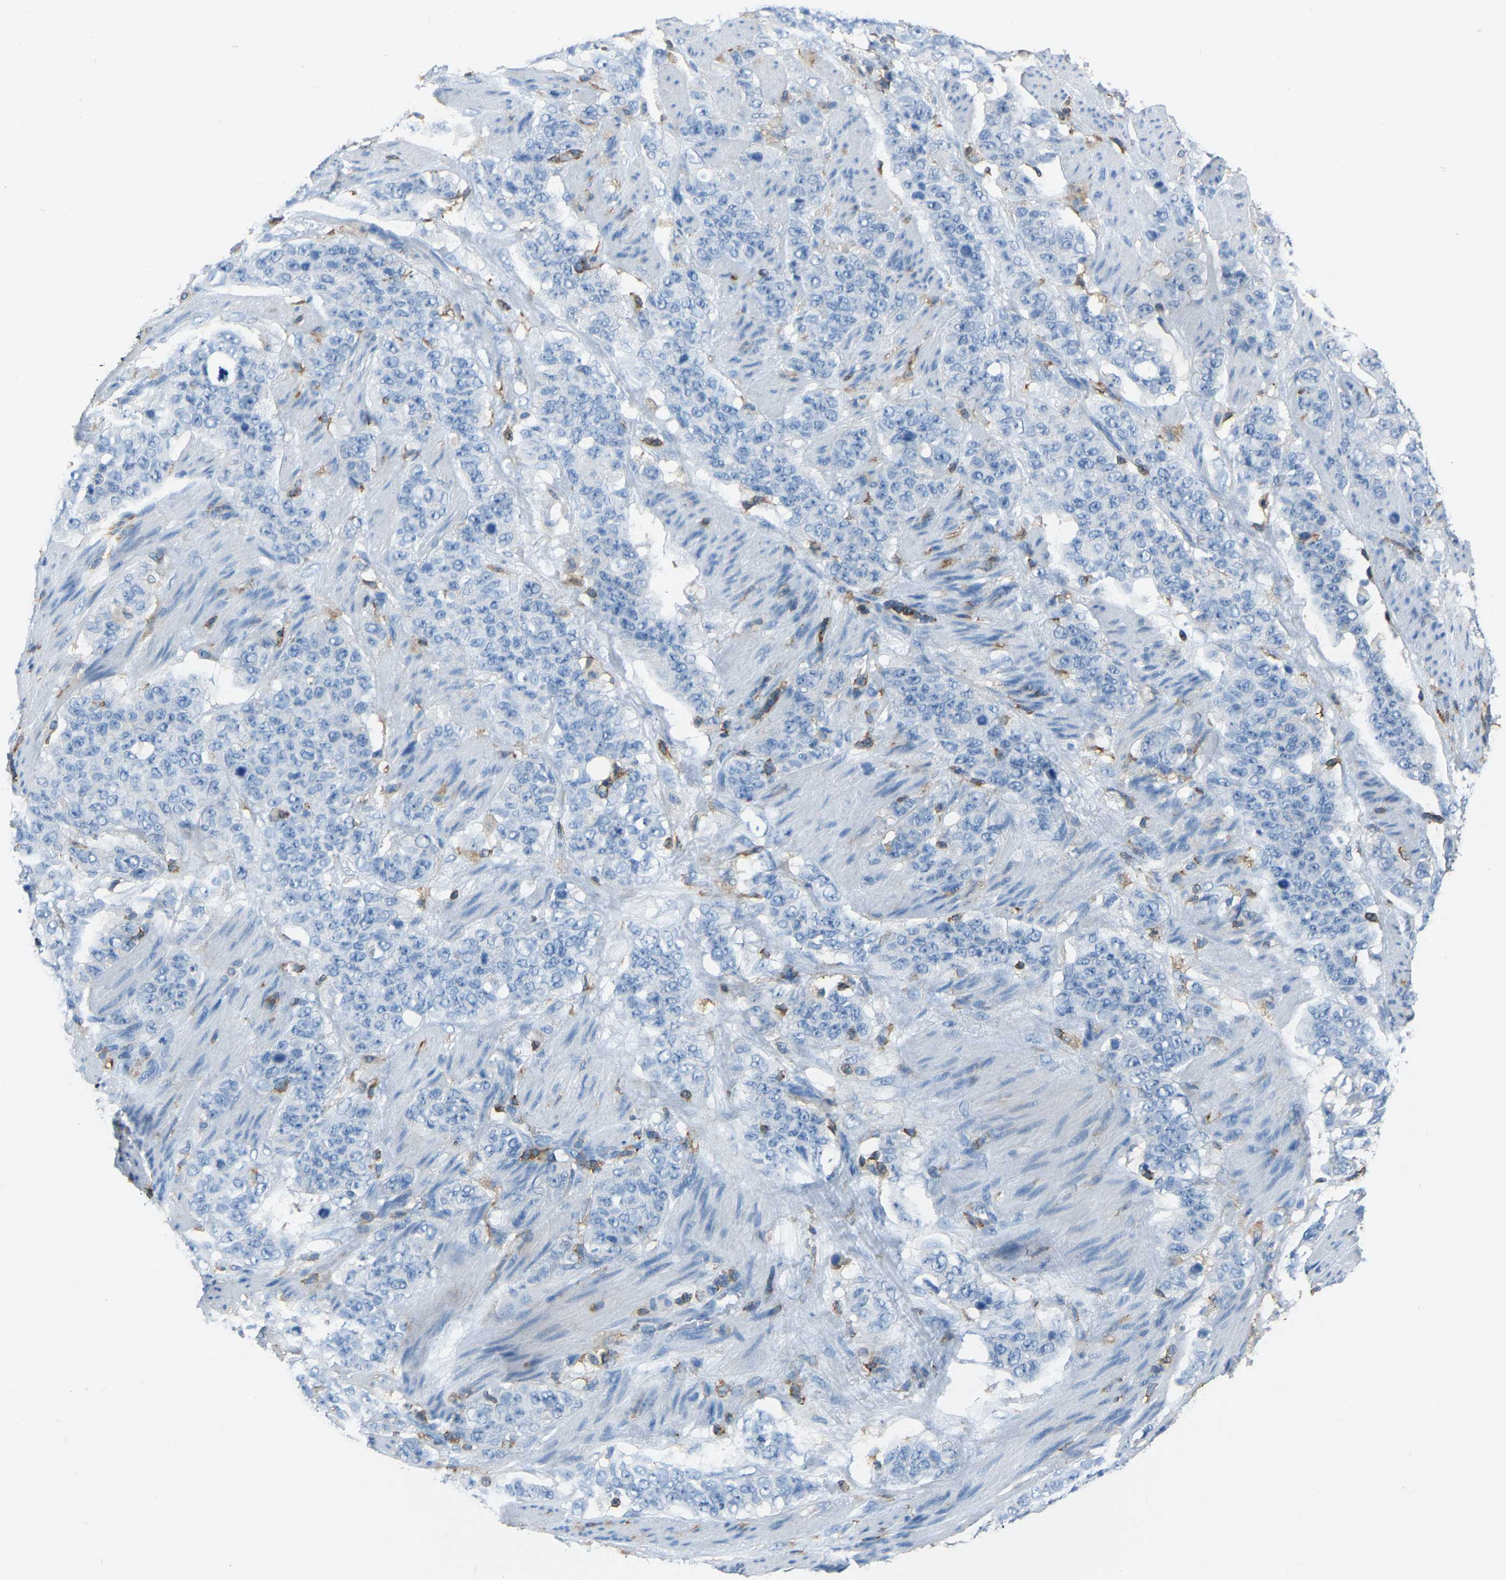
{"staining": {"intensity": "negative", "quantity": "none", "location": "none"}, "tissue": "stomach cancer", "cell_type": "Tumor cells", "image_type": "cancer", "snomed": [{"axis": "morphology", "description": "Adenocarcinoma, NOS"}, {"axis": "topography", "description": "Stomach"}], "caption": "Immunohistochemistry histopathology image of neoplastic tissue: human stomach cancer stained with DAB (3,3'-diaminobenzidine) displays no significant protein positivity in tumor cells.", "gene": "ARHGAP45", "patient": {"sex": "male", "age": 48}}